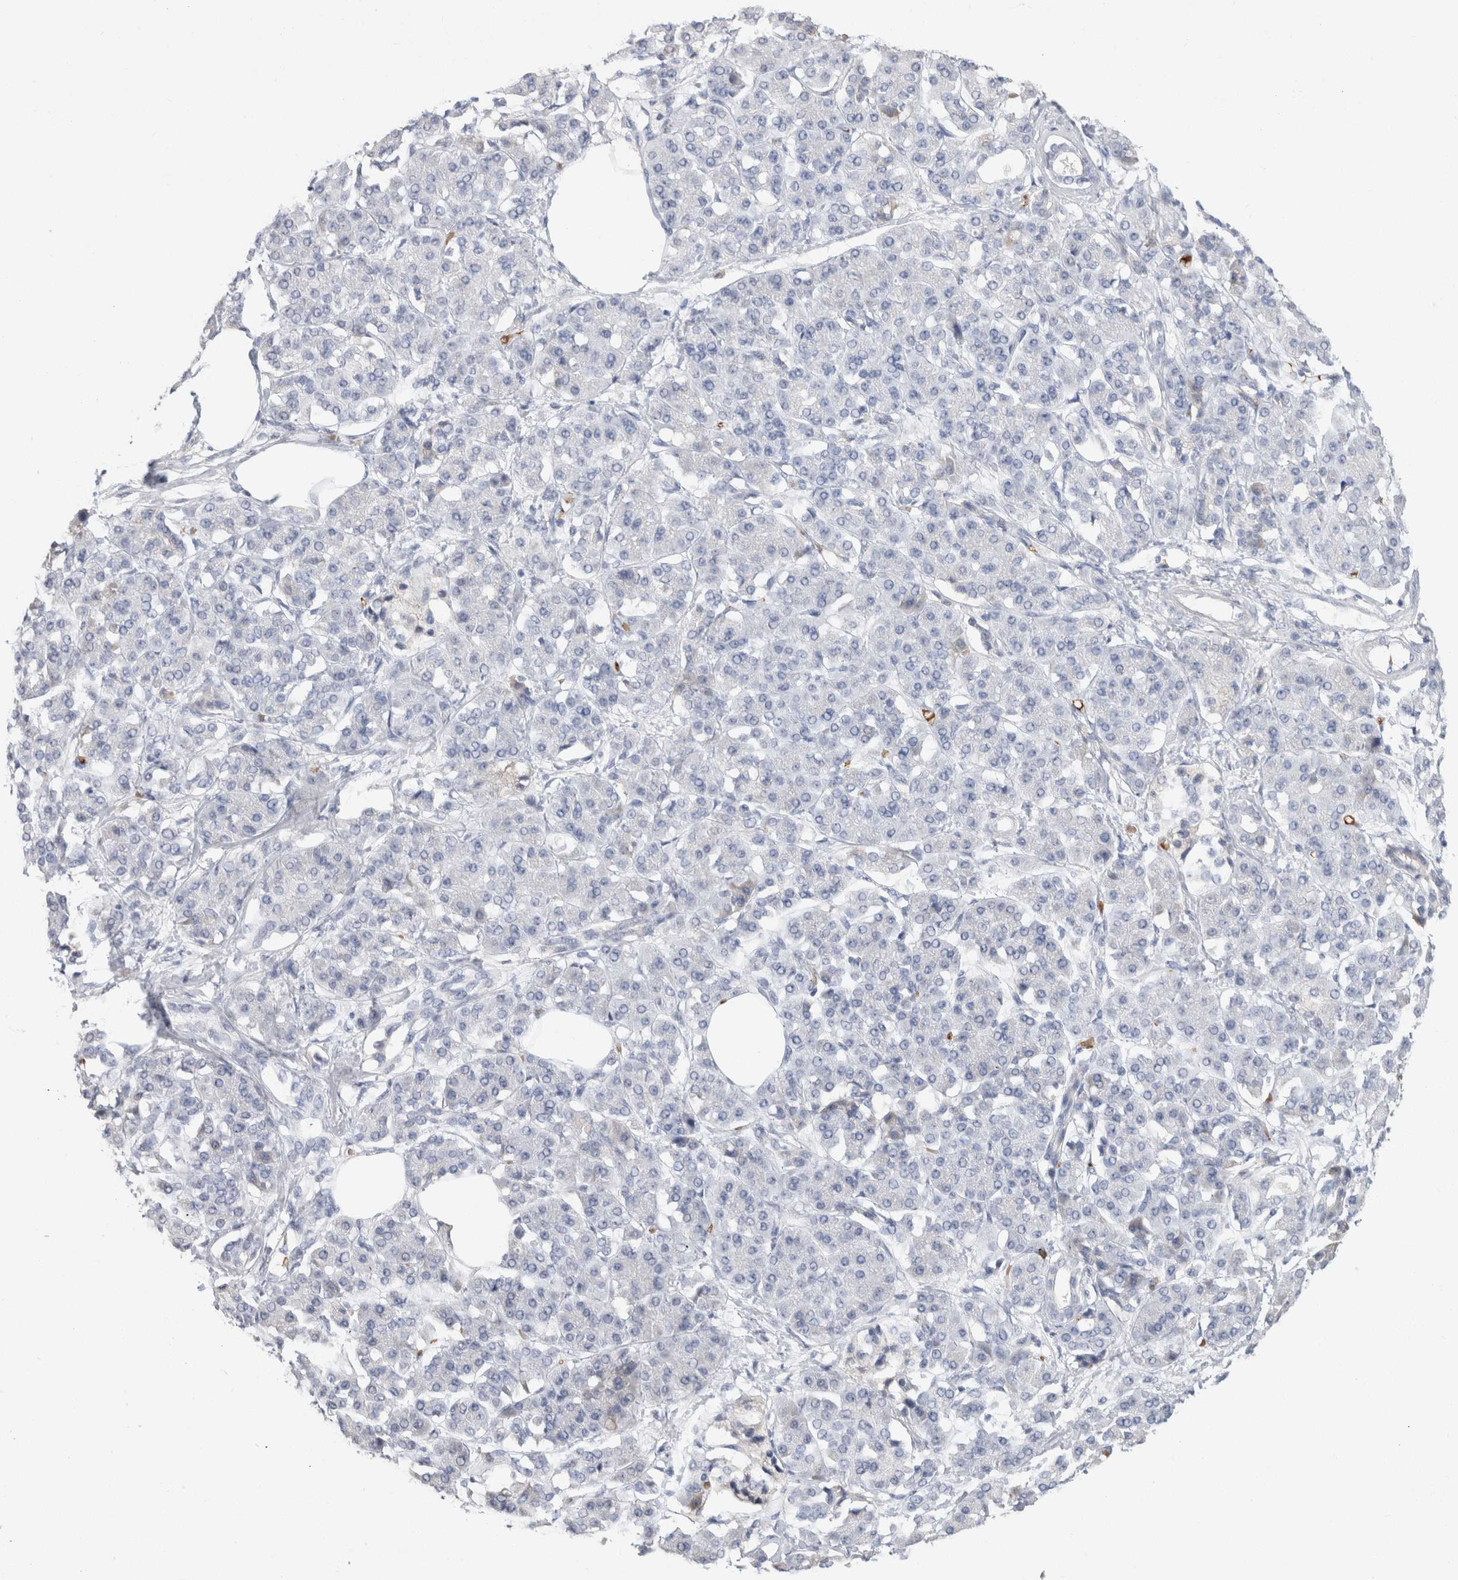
{"staining": {"intensity": "negative", "quantity": "none", "location": "none"}, "tissue": "pancreatic cancer", "cell_type": "Tumor cells", "image_type": "cancer", "snomed": [{"axis": "morphology", "description": "Adenocarcinoma, NOS"}, {"axis": "topography", "description": "Pancreas"}], "caption": "An immunohistochemistry (IHC) image of adenocarcinoma (pancreatic) is shown. There is no staining in tumor cells of adenocarcinoma (pancreatic). Brightfield microscopy of immunohistochemistry stained with DAB (brown) and hematoxylin (blue), captured at high magnification.", "gene": "CA1", "patient": {"sex": "female", "age": 56}}